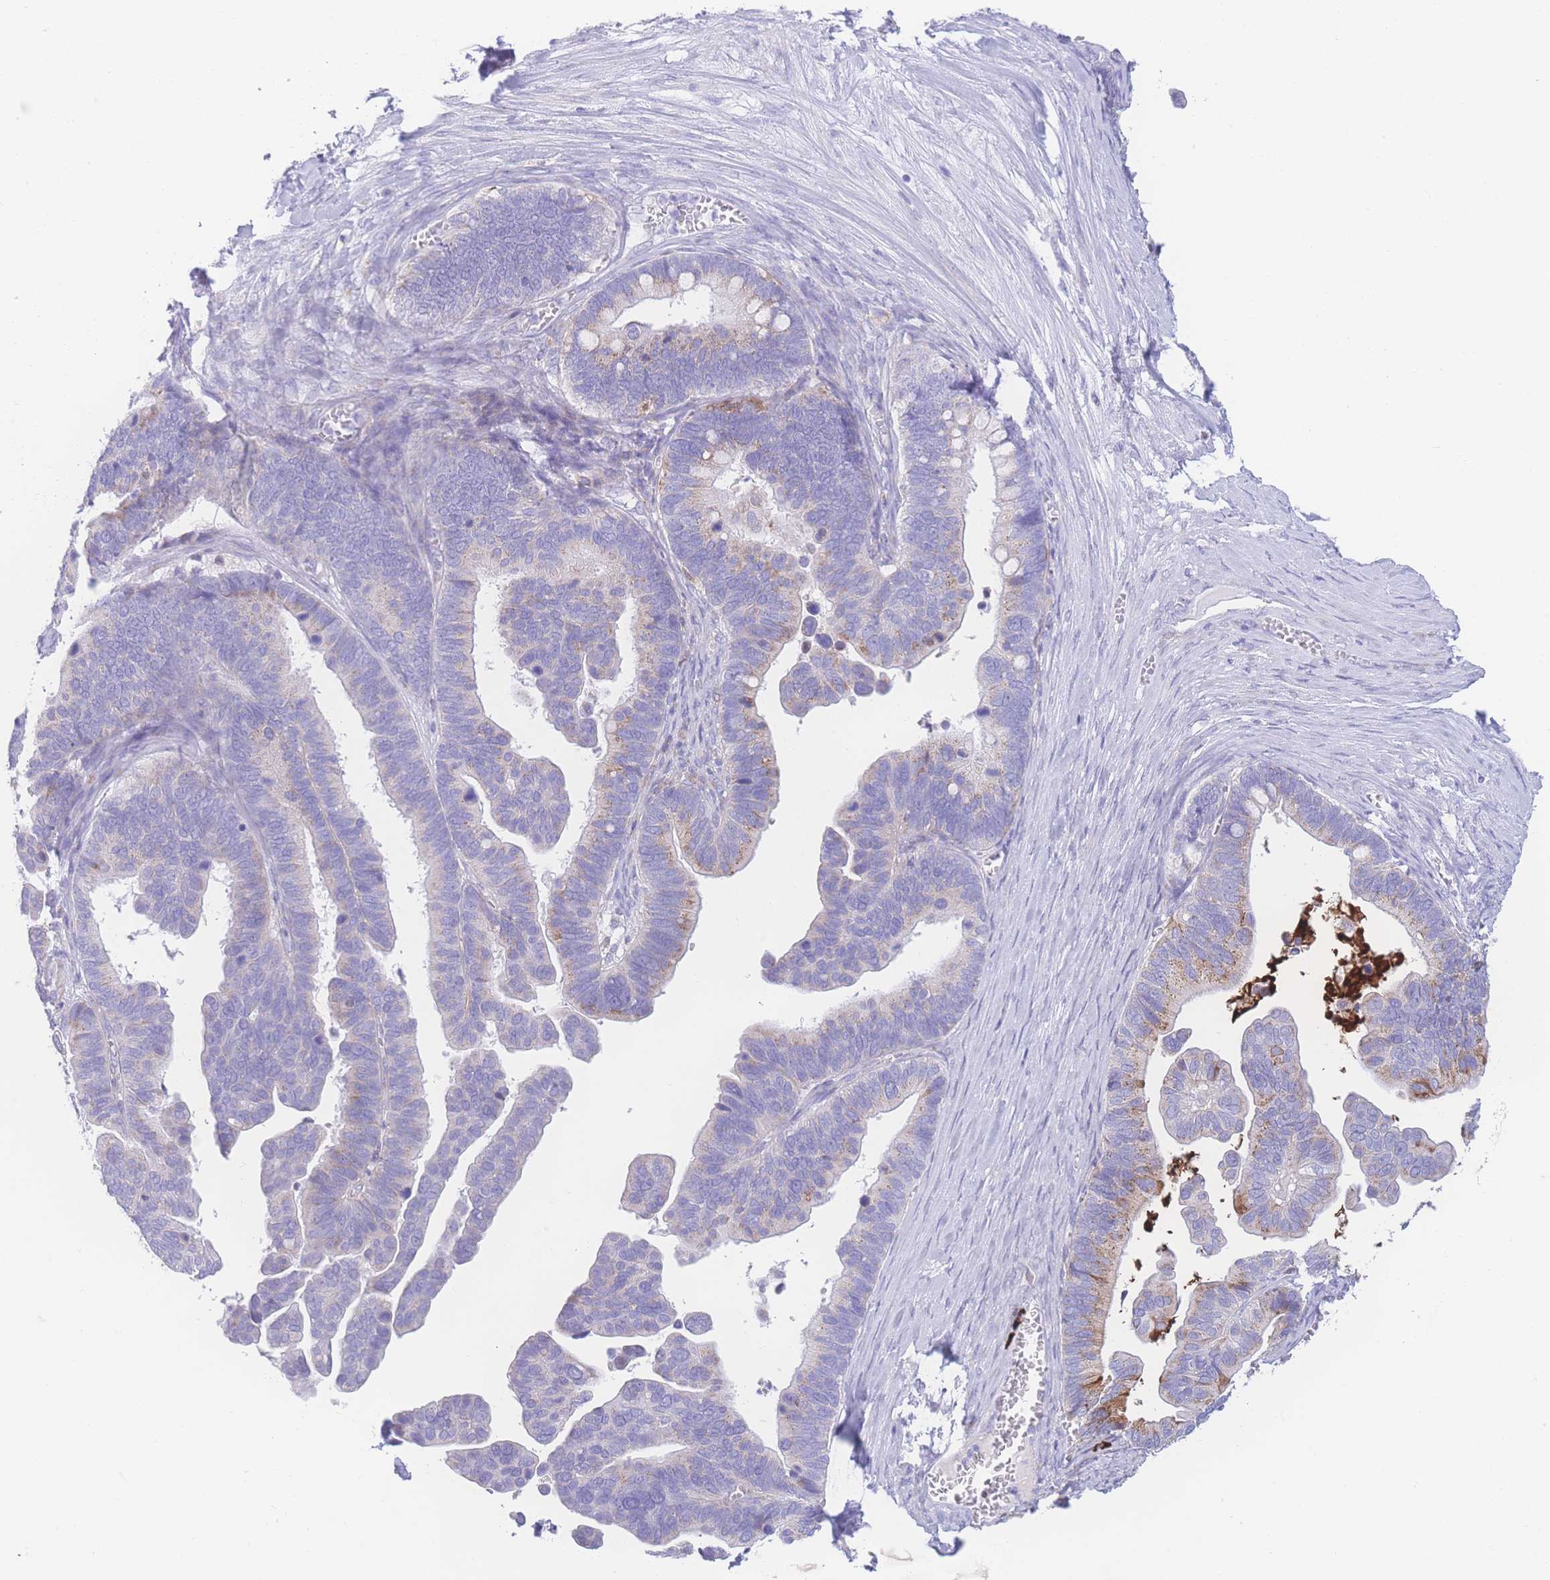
{"staining": {"intensity": "strong", "quantity": "<25%", "location": "cytoplasmic/membranous"}, "tissue": "ovarian cancer", "cell_type": "Tumor cells", "image_type": "cancer", "snomed": [{"axis": "morphology", "description": "Cystadenocarcinoma, serous, NOS"}, {"axis": "topography", "description": "Ovary"}], "caption": "The photomicrograph demonstrates a brown stain indicating the presence of a protein in the cytoplasmic/membranous of tumor cells in ovarian cancer. (DAB IHC, brown staining for protein, blue staining for nuclei).", "gene": "NBEAL1", "patient": {"sex": "female", "age": 56}}